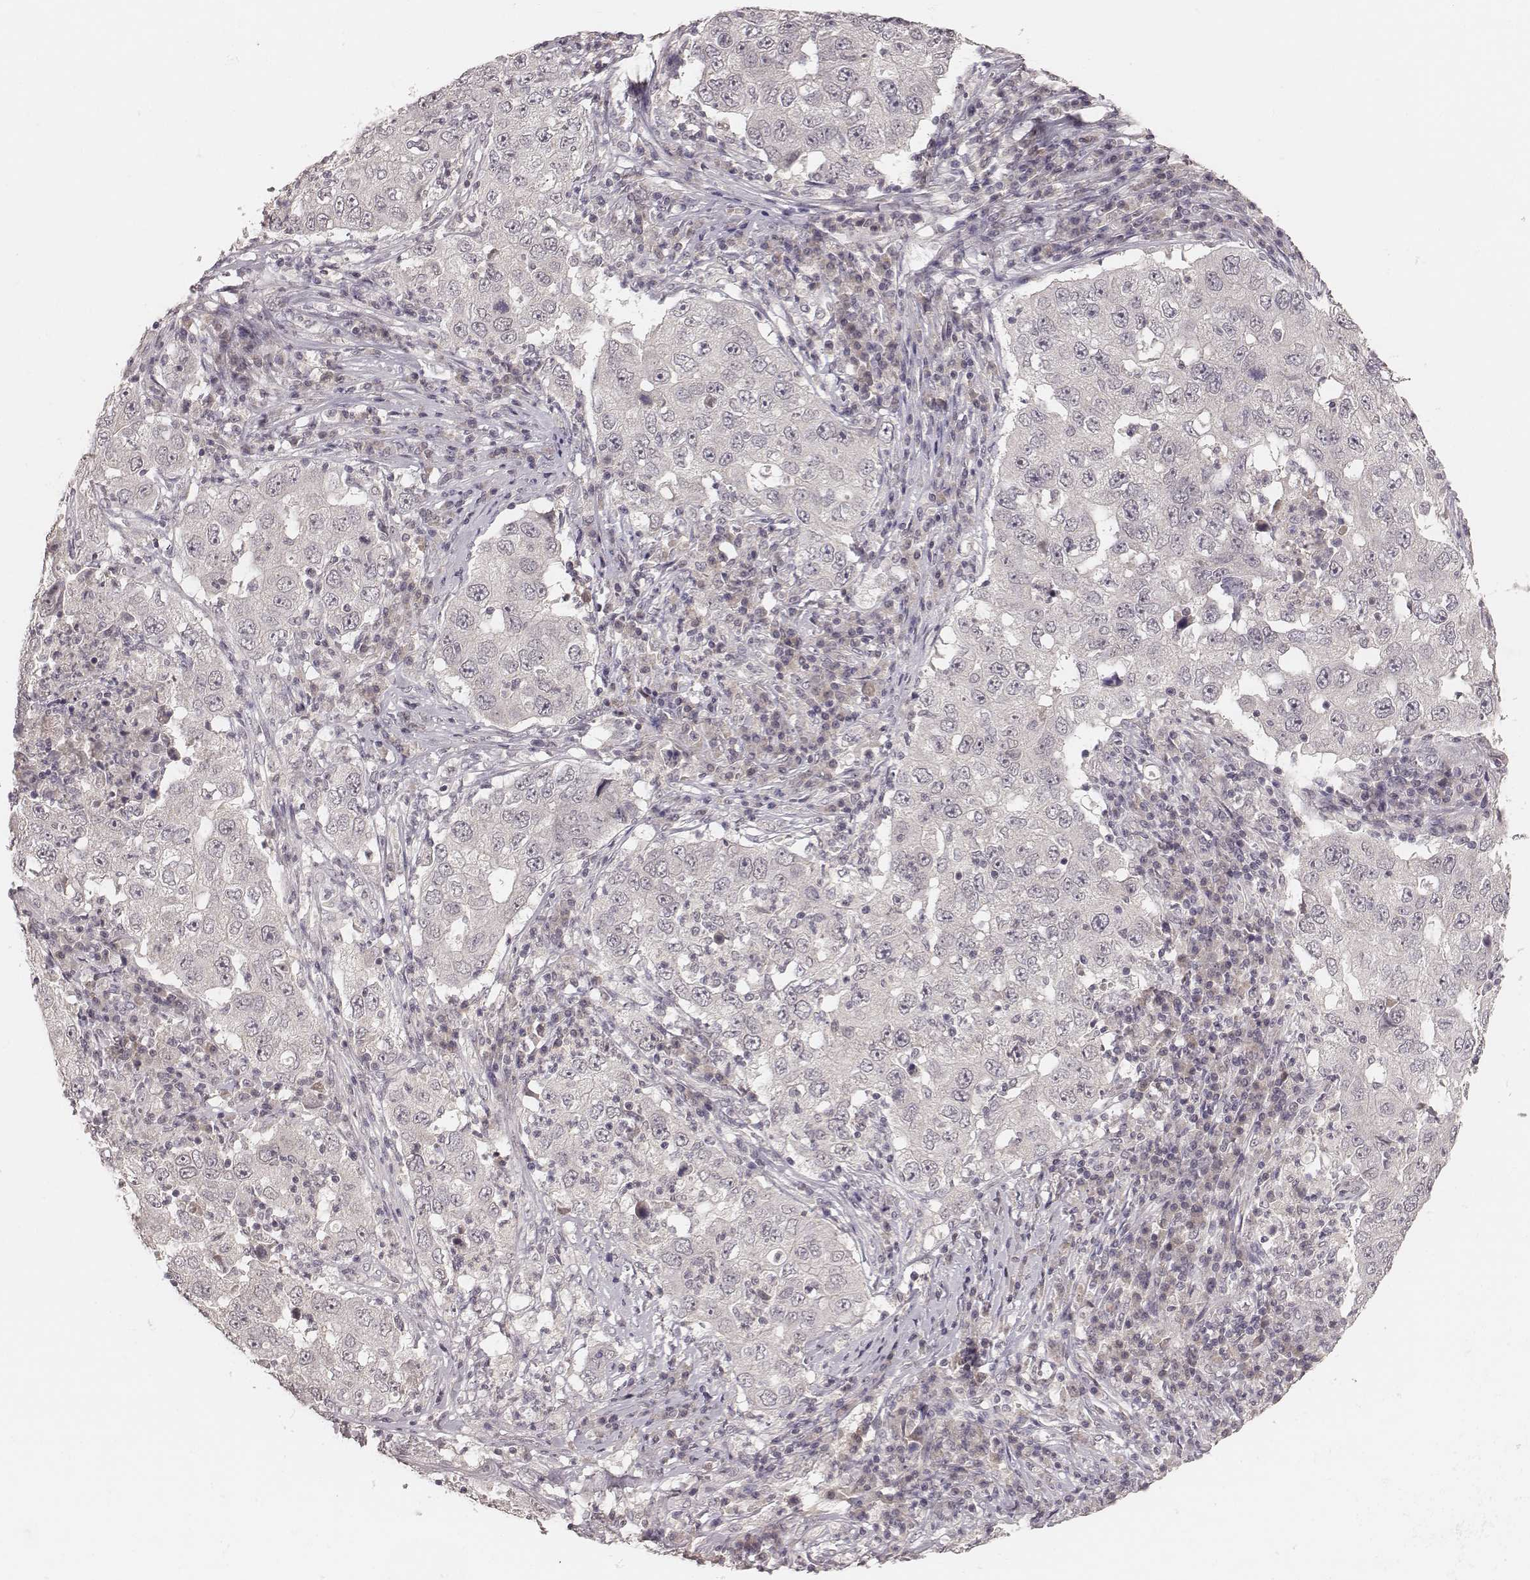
{"staining": {"intensity": "negative", "quantity": "none", "location": "none"}, "tissue": "lung cancer", "cell_type": "Tumor cells", "image_type": "cancer", "snomed": [{"axis": "morphology", "description": "Adenocarcinoma, NOS"}, {"axis": "topography", "description": "Lung"}], "caption": "An image of human lung cancer (adenocarcinoma) is negative for staining in tumor cells. (DAB immunohistochemistry (IHC), high magnification).", "gene": "LY6K", "patient": {"sex": "male", "age": 73}}